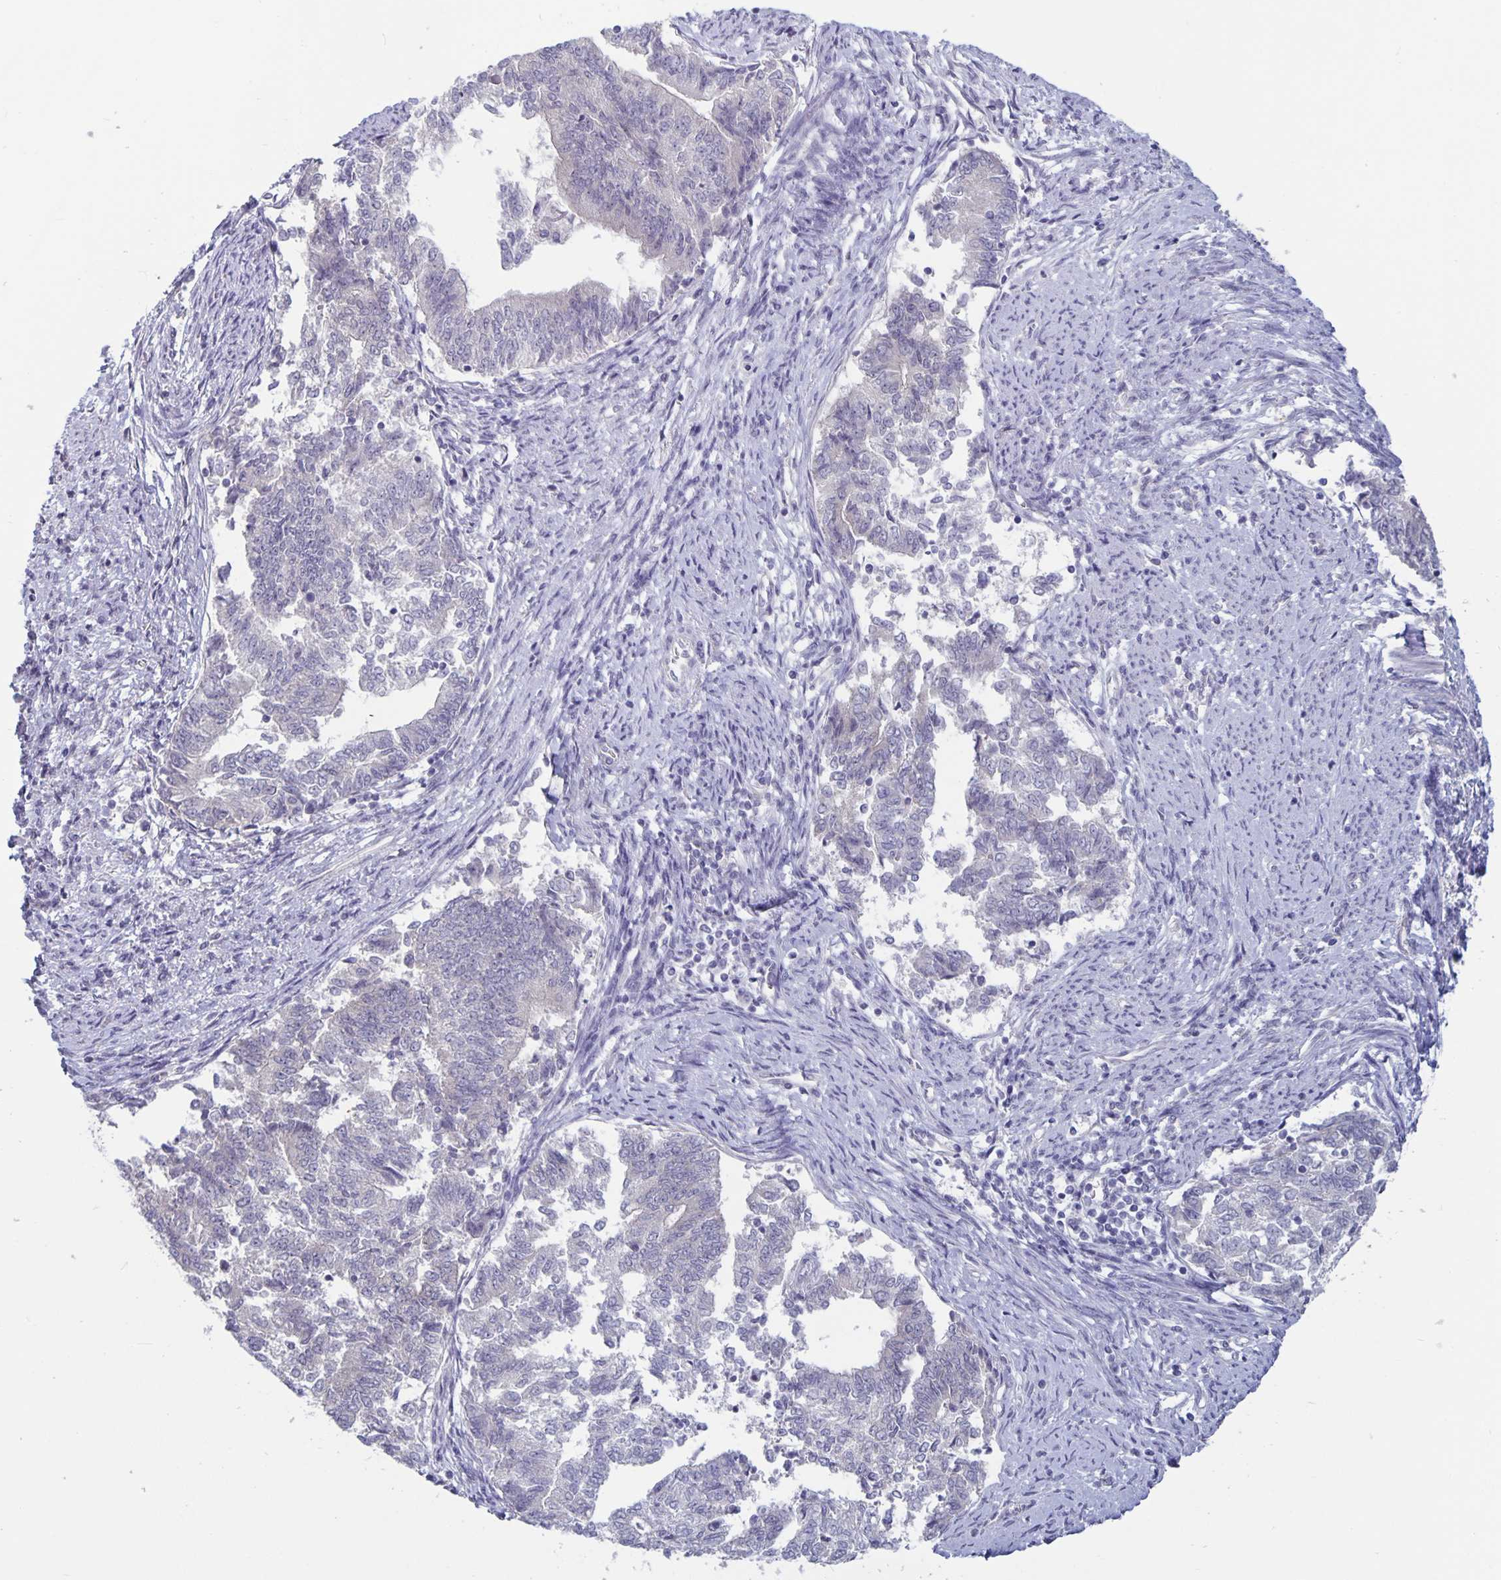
{"staining": {"intensity": "negative", "quantity": "none", "location": "none"}, "tissue": "endometrial cancer", "cell_type": "Tumor cells", "image_type": "cancer", "snomed": [{"axis": "morphology", "description": "Adenocarcinoma, NOS"}, {"axis": "topography", "description": "Endometrium"}], "caption": "The IHC histopathology image has no significant expression in tumor cells of adenocarcinoma (endometrial) tissue.", "gene": "PLCB3", "patient": {"sex": "female", "age": 65}}